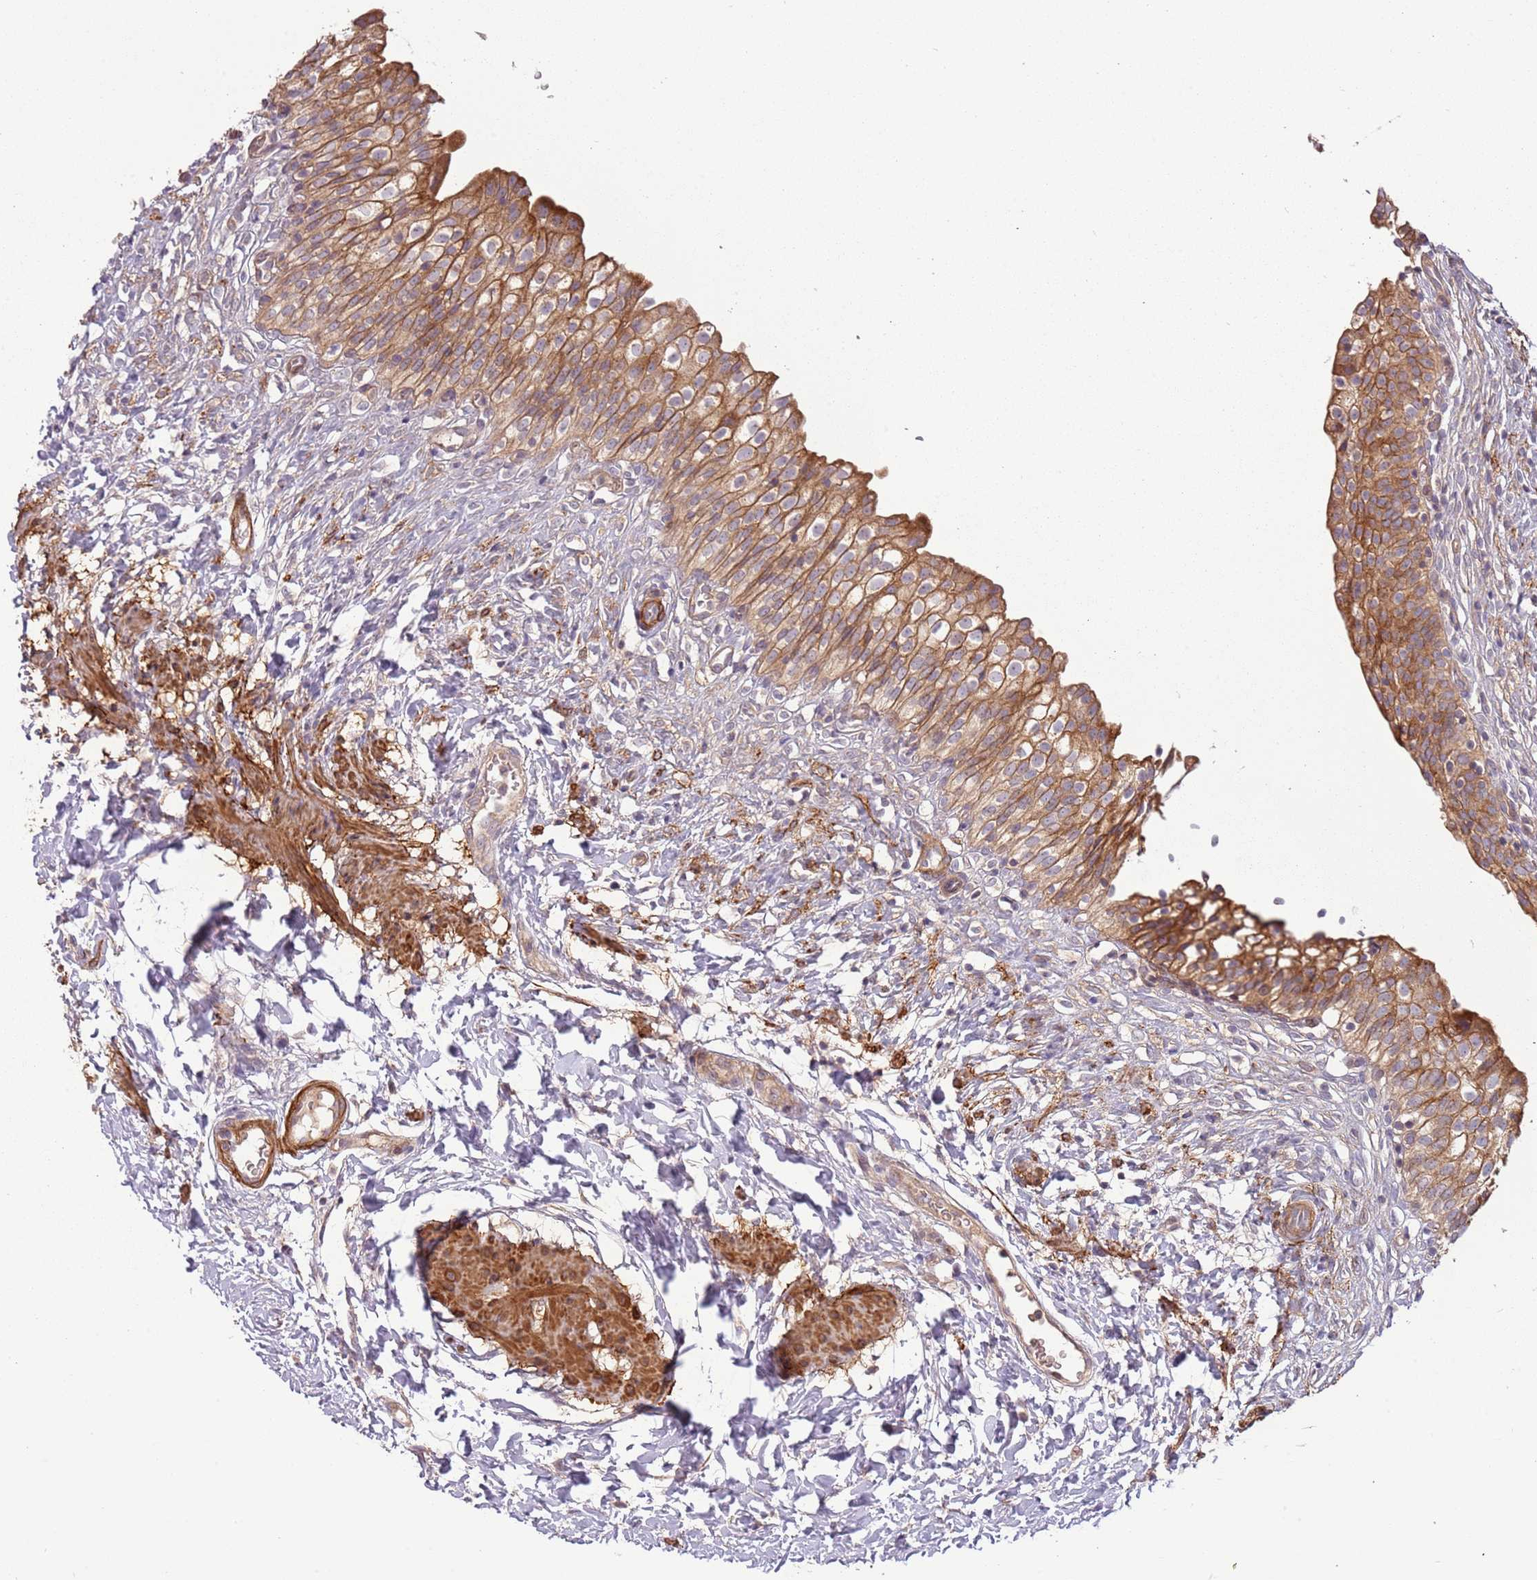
{"staining": {"intensity": "strong", "quantity": ">75%", "location": "cytoplasmic/membranous"}, "tissue": "urinary bladder", "cell_type": "Urothelial cells", "image_type": "normal", "snomed": [{"axis": "morphology", "description": "Normal tissue, NOS"}, {"axis": "topography", "description": "Urinary bladder"}], "caption": "Urinary bladder stained with DAB immunohistochemistry demonstrates high levels of strong cytoplasmic/membranous expression in approximately >75% of urothelial cells. (Brightfield microscopy of DAB IHC at high magnification).", "gene": "RNF128", "patient": {"sex": "male", "age": 55}}